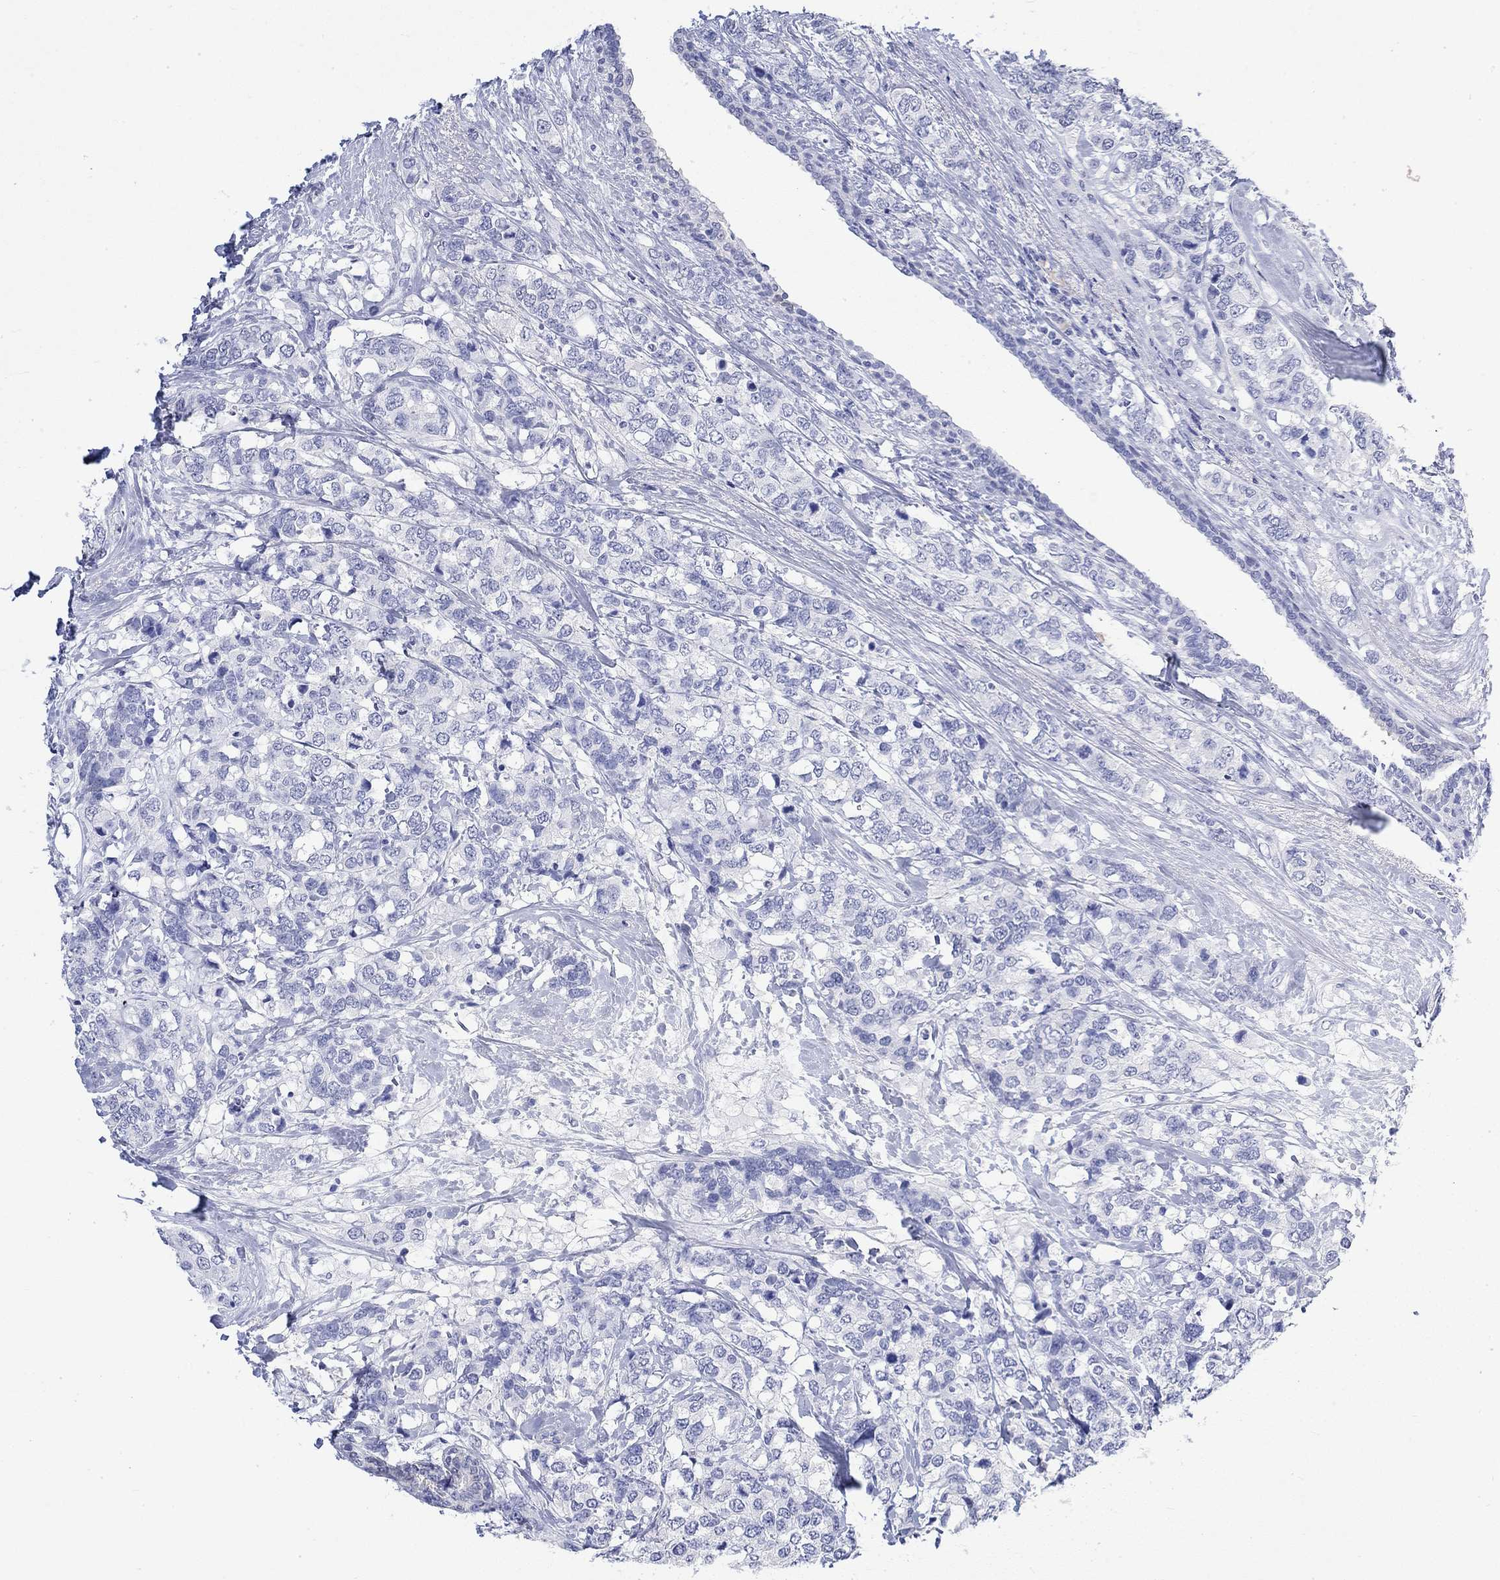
{"staining": {"intensity": "negative", "quantity": "none", "location": "none"}, "tissue": "breast cancer", "cell_type": "Tumor cells", "image_type": "cancer", "snomed": [{"axis": "morphology", "description": "Lobular carcinoma"}, {"axis": "topography", "description": "Breast"}], "caption": "Breast cancer (lobular carcinoma) was stained to show a protein in brown. There is no significant staining in tumor cells.", "gene": "MSI1", "patient": {"sex": "female", "age": 59}}